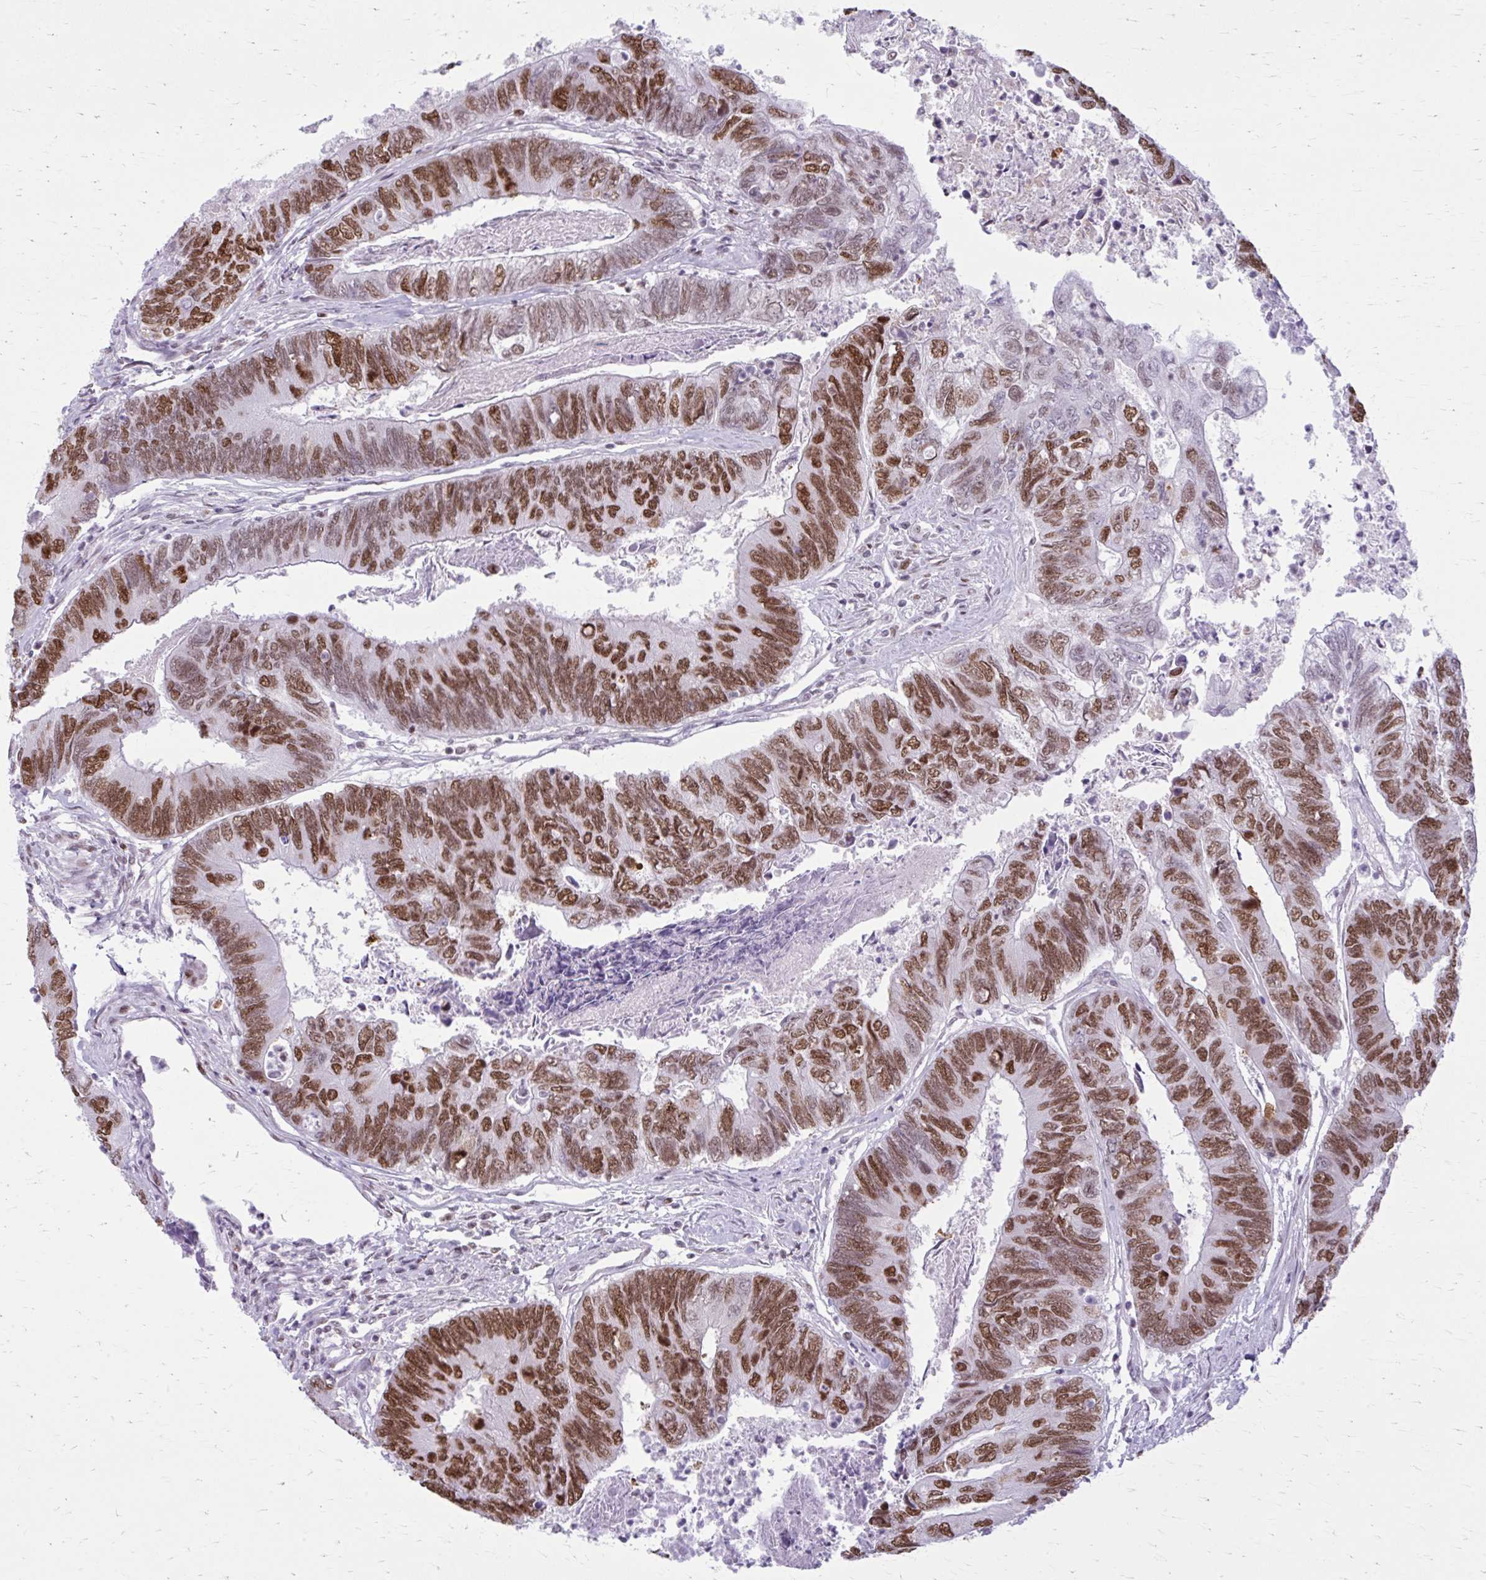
{"staining": {"intensity": "moderate", "quantity": ">75%", "location": "nuclear"}, "tissue": "colorectal cancer", "cell_type": "Tumor cells", "image_type": "cancer", "snomed": [{"axis": "morphology", "description": "Adenocarcinoma, NOS"}, {"axis": "topography", "description": "Colon"}], "caption": "Immunohistochemical staining of human colorectal cancer (adenocarcinoma) reveals medium levels of moderate nuclear expression in about >75% of tumor cells.", "gene": "PABIR1", "patient": {"sex": "female", "age": 67}}